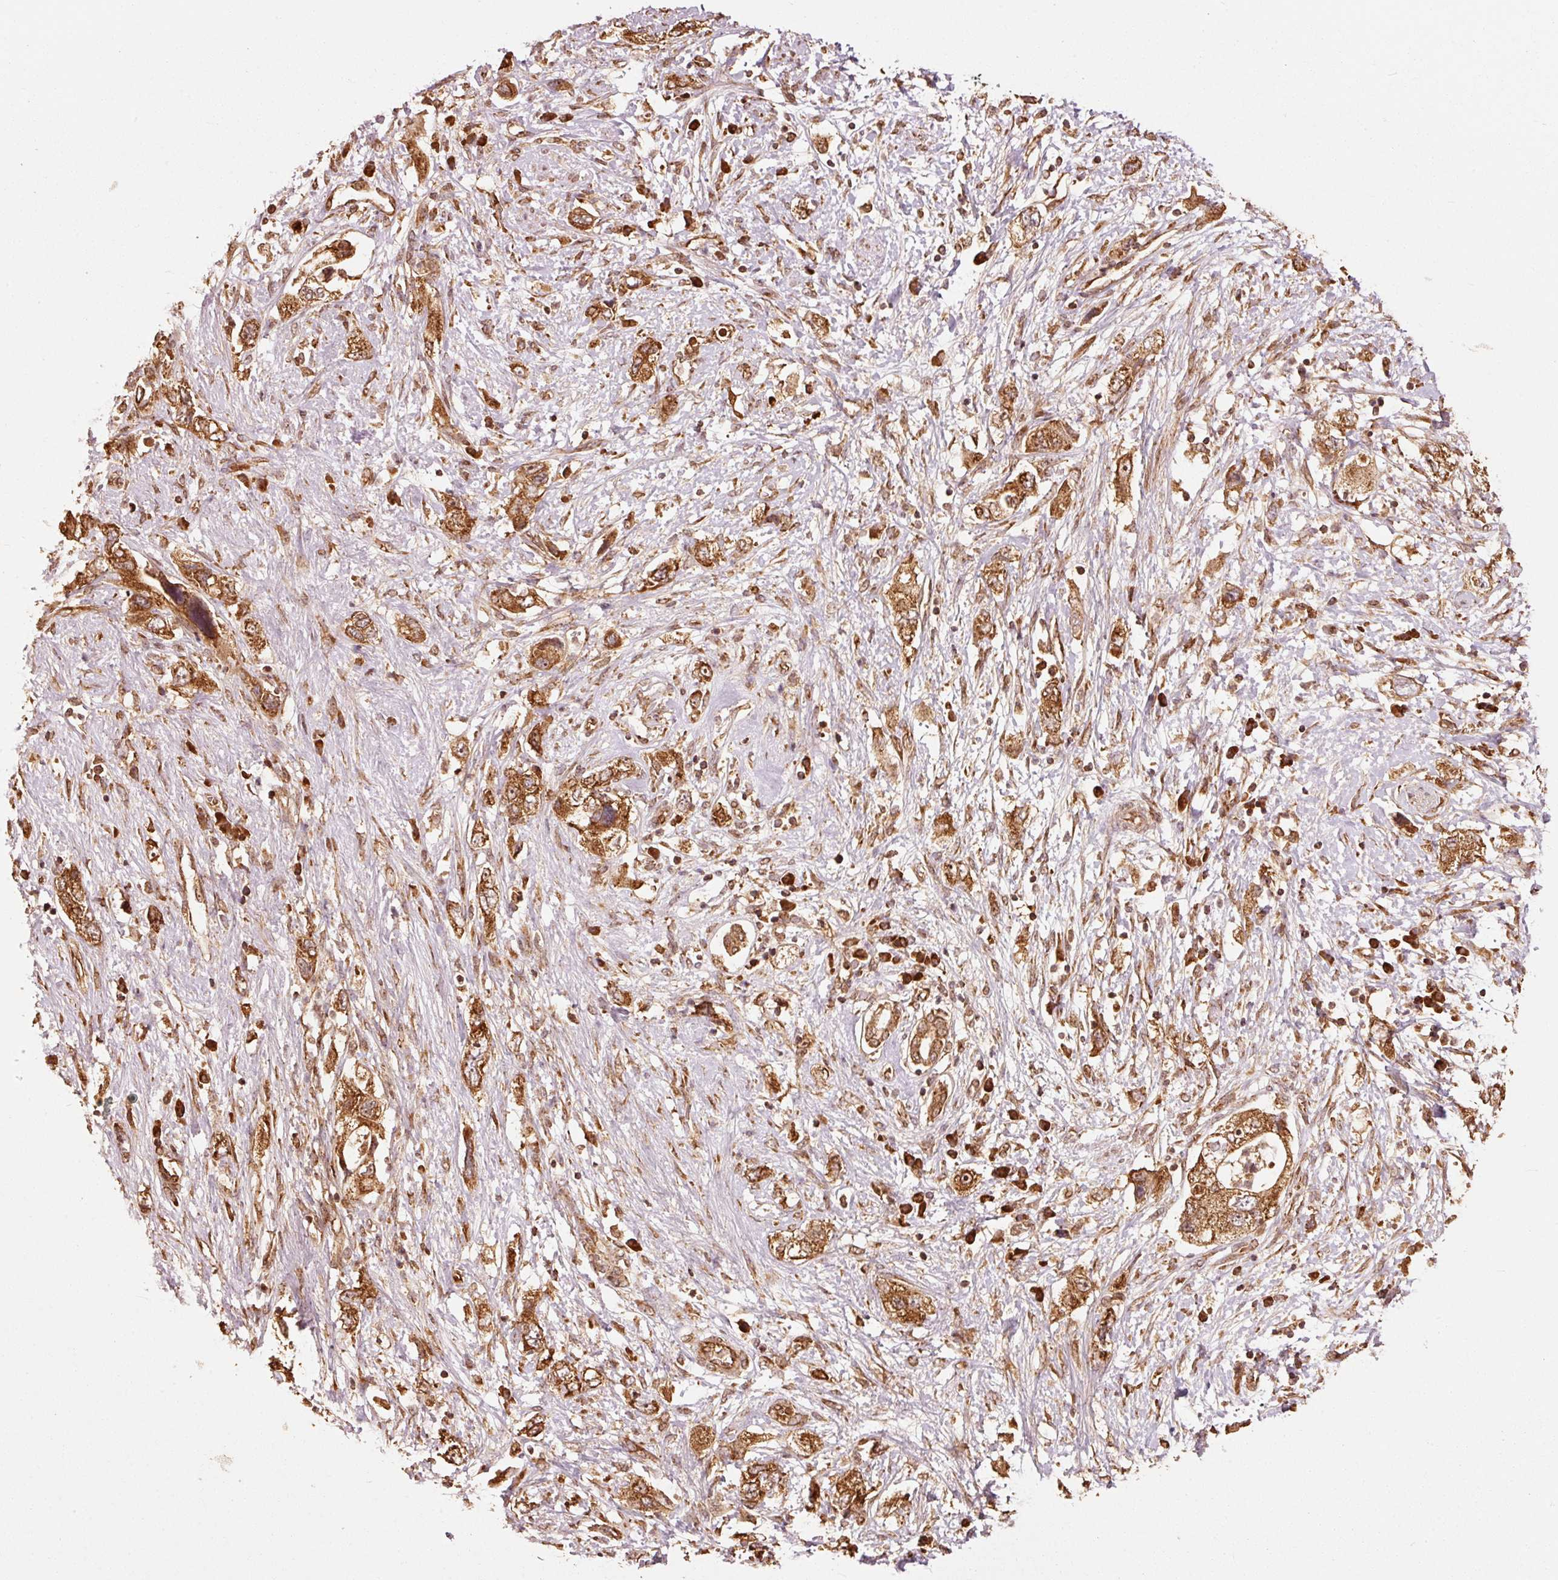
{"staining": {"intensity": "strong", "quantity": ">75%", "location": "nuclear"}, "tissue": "pancreatic cancer", "cell_type": "Tumor cells", "image_type": "cancer", "snomed": [{"axis": "morphology", "description": "Adenocarcinoma, NOS"}, {"axis": "topography", "description": "Pancreas"}], "caption": "A brown stain labels strong nuclear positivity of a protein in pancreatic adenocarcinoma tumor cells. The protein is stained brown, and the nuclei are stained in blue (DAB (3,3'-diaminobenzidine) IHC with brightfield microscopy, high magnification).", "gene": "MRPL16", "patient": {"sex": "female", "age": 73}}